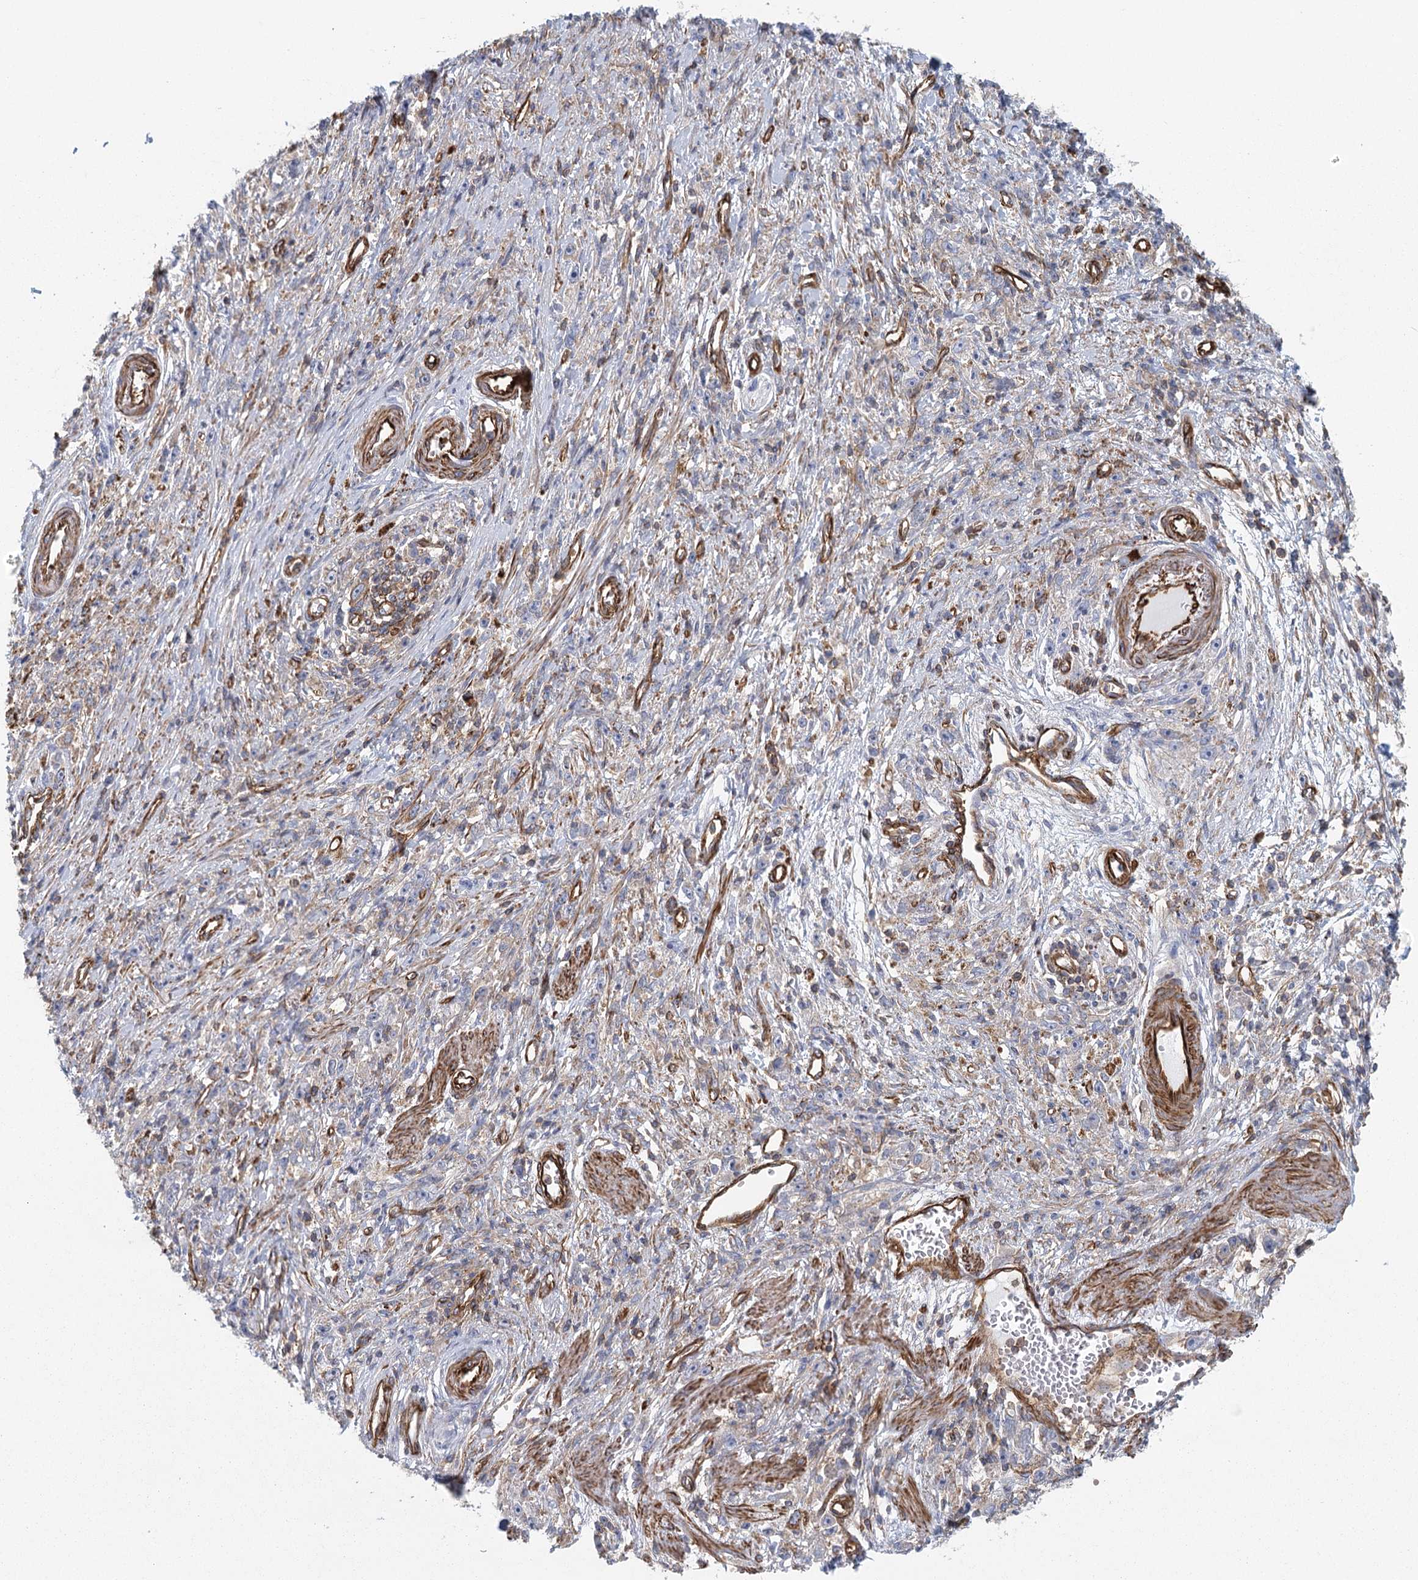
{"staining": {"intensity": "negative", "quantity": "none", "location": "none"}, "tissue": "stomach cancer", "cell_type": "Tumor cells", "image_type": "cancer", "snomed": [{"axis": "morphology", "description": "Adenocarcinoma, NOS"}, {"axis": "topography", "description": "Stomach"}], "caption": "High magnification brightfield microscopy of stomach cancer stained with DAB (brown) and counterstained with hematoxylin (blue): tumor cells show no significant staining. (DAB (3,3'-diaminobenzidine) immunohistochemistry (IHC) with hematoxylin counter stain).", "gene": "IFT46", "patient": {"sex": "female", "age": 59}}